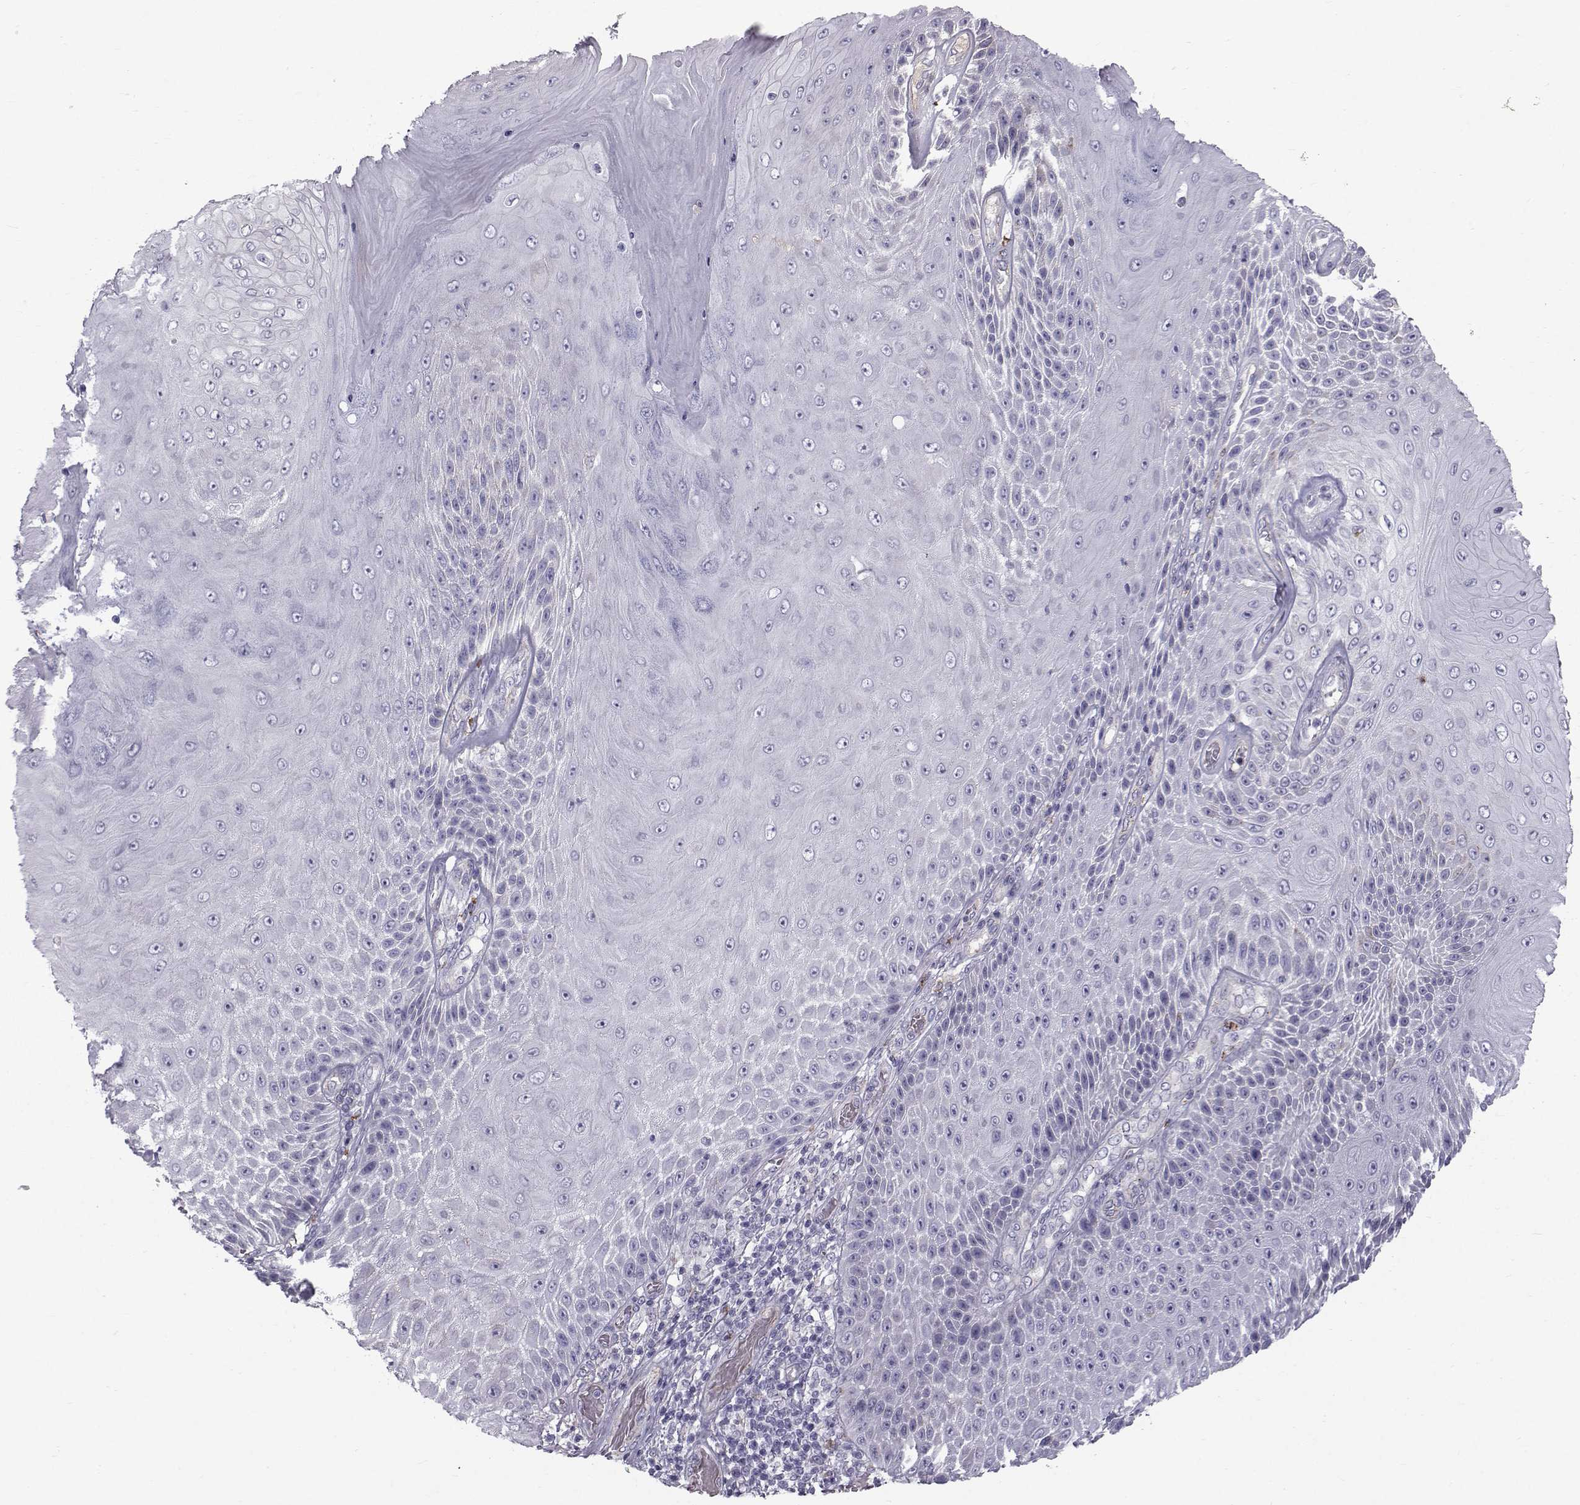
{"staining": {"intensity": "negative", "quantity": "none", "location": "none"}, "tissue": "skin cancer", "cell_type": "Tumor cells", "image_type": "cancer", "snomed": [{"axis": "morphology", "description": "Squamous cell carcinoma, NOS"}, {"axis": "topography", "description": "Skin"}], "caption": "A photomicrograph of skin cancer stained for a protein shows no brown staining in tumor cells.", "gene": "CALCR", "patient": {"sex": "male", "age": 62}}